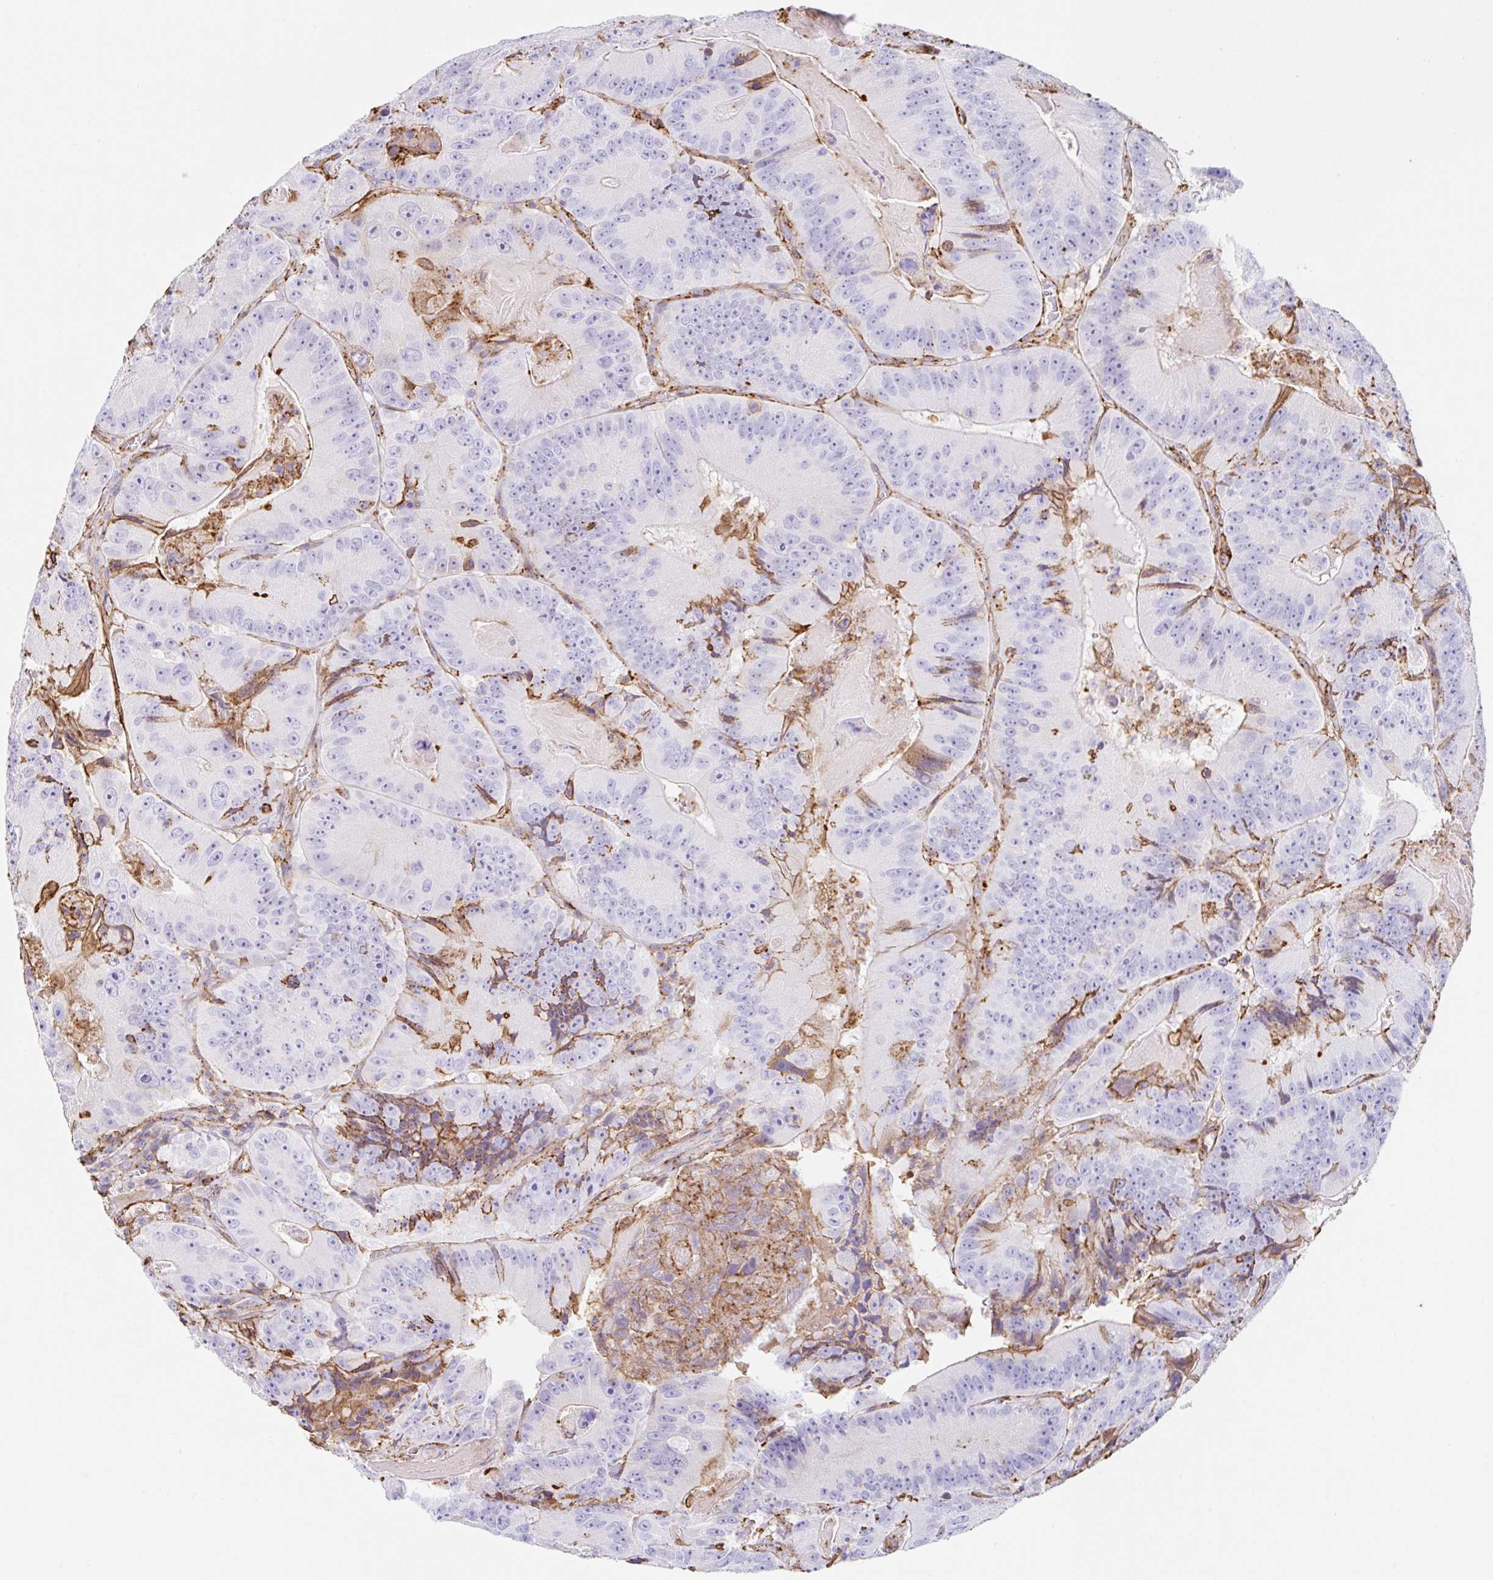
{"staining": {"intensity": "negative", "quantity": "none", "location": "none"}, "tissue": "colorectal cancer", "cell_type": "Tumor cells", "image_type": "cancer", "snomed": [{"axis": "morphology", "description": "Adenocarcinoma, NOS"}, {"axis": "topography", "description": "Colon"}], "caption": "Adenocarcinoma (colorectal) was stained to show a protein in brown. There is no significant positivity in tumor cells.", "gene": "MTTP", "patient": {"sex": "female", "age": 86}}